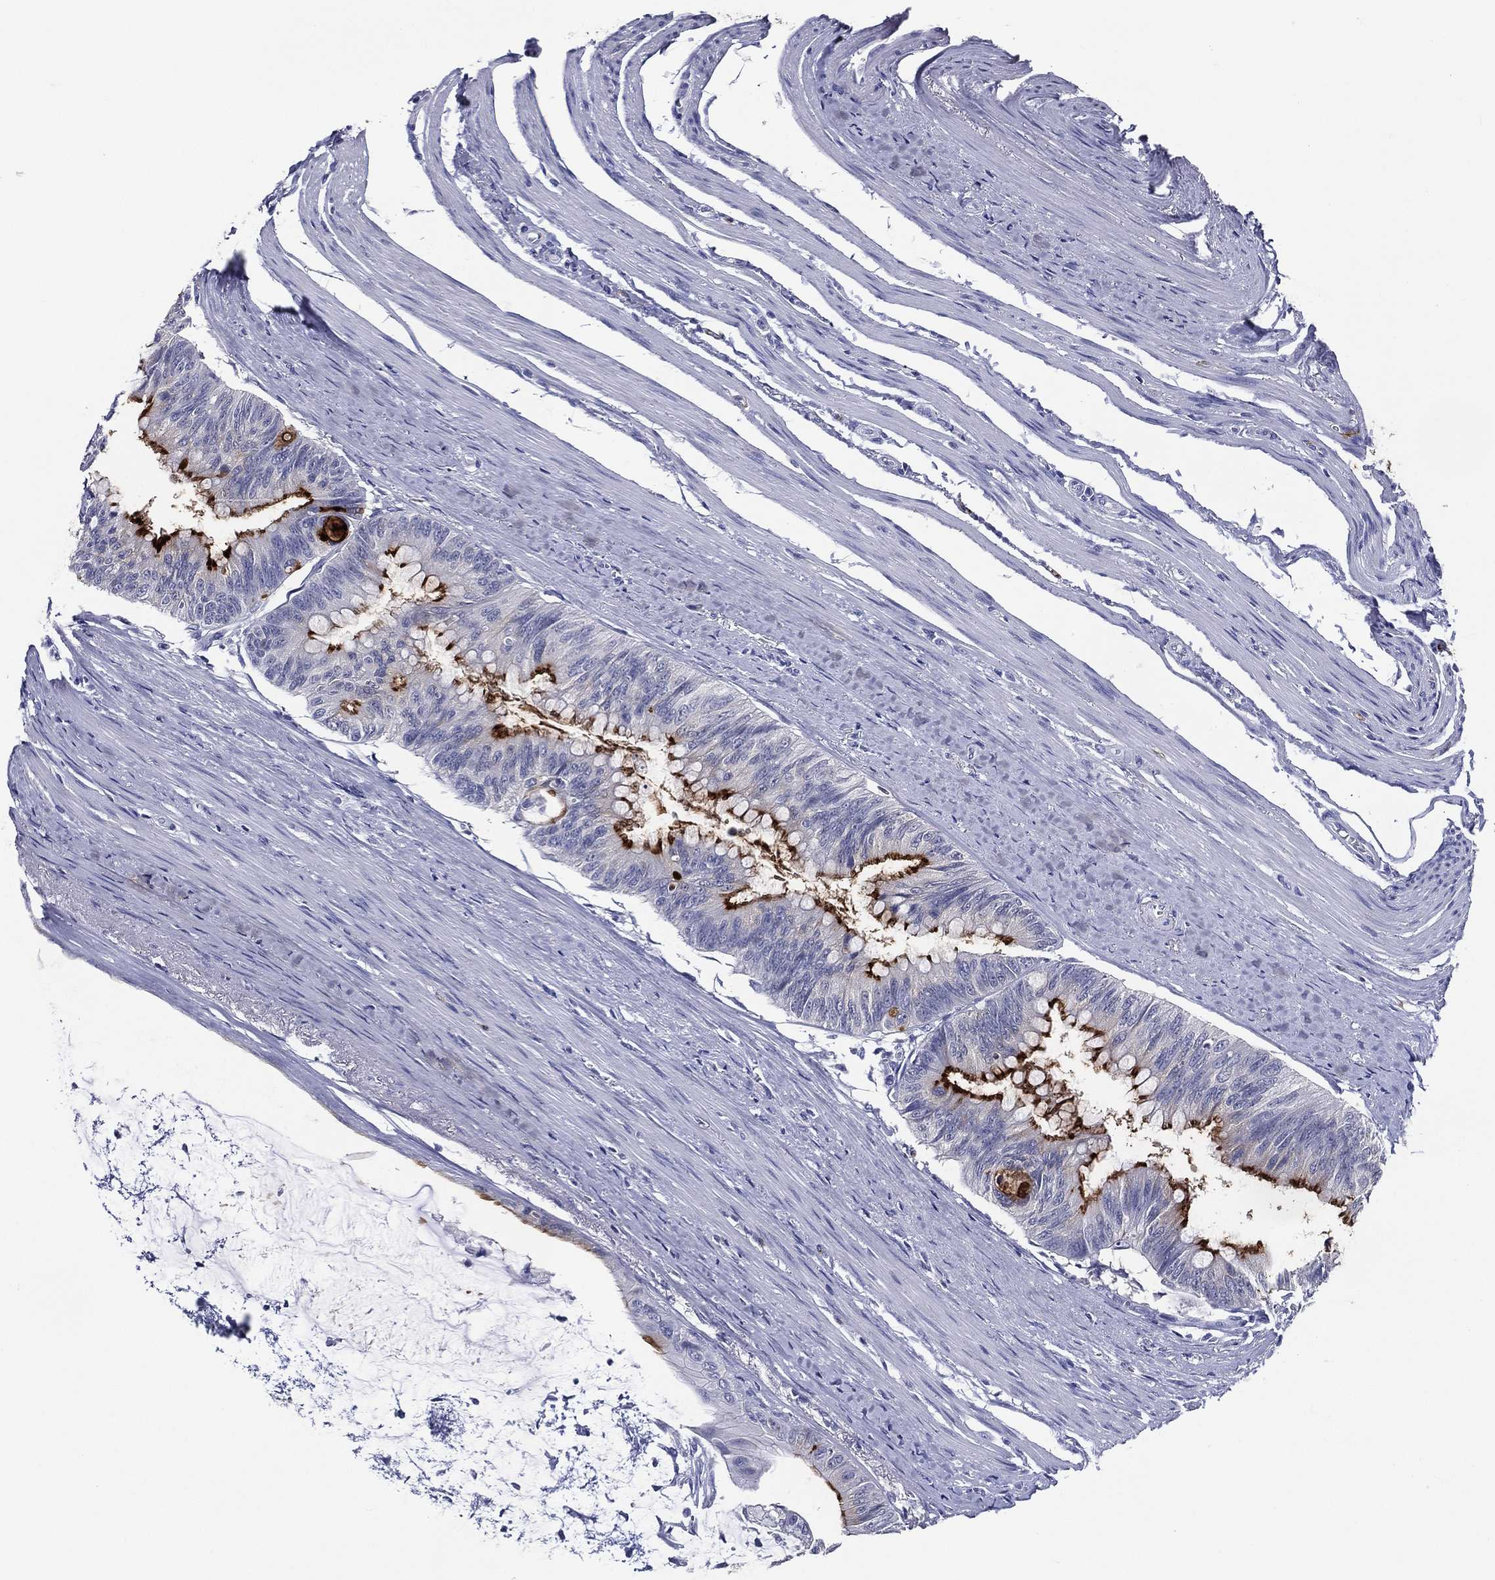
{"staining": {"intensity": "strong", "quantity": "25%-75%", "location": "cytoplasmic/membranous"}, "tissue": "colorectal cancer", "cell_type": "Tumor cells", "image_type": "cancer", "snomed": [{"axis": "morphology", "description": "Normal tissue, NOS"}, {"axis": "morphology", "description": "Adenocarcinoma, NOS"}, {"axis": "topography", "description": "Colon"}], "caption": "An IHC image of neoplastic tissue is shown. Protein staining in brown labels strong cytoplasmic/membranous positivity in colorectal cancer (adenocarcinoma) within tumor cells. (brown staining indicates protein expression, while blue staining denotes nuclei).", "gene": "ACE2", "patient": {"sex": "male", "age": 65}}